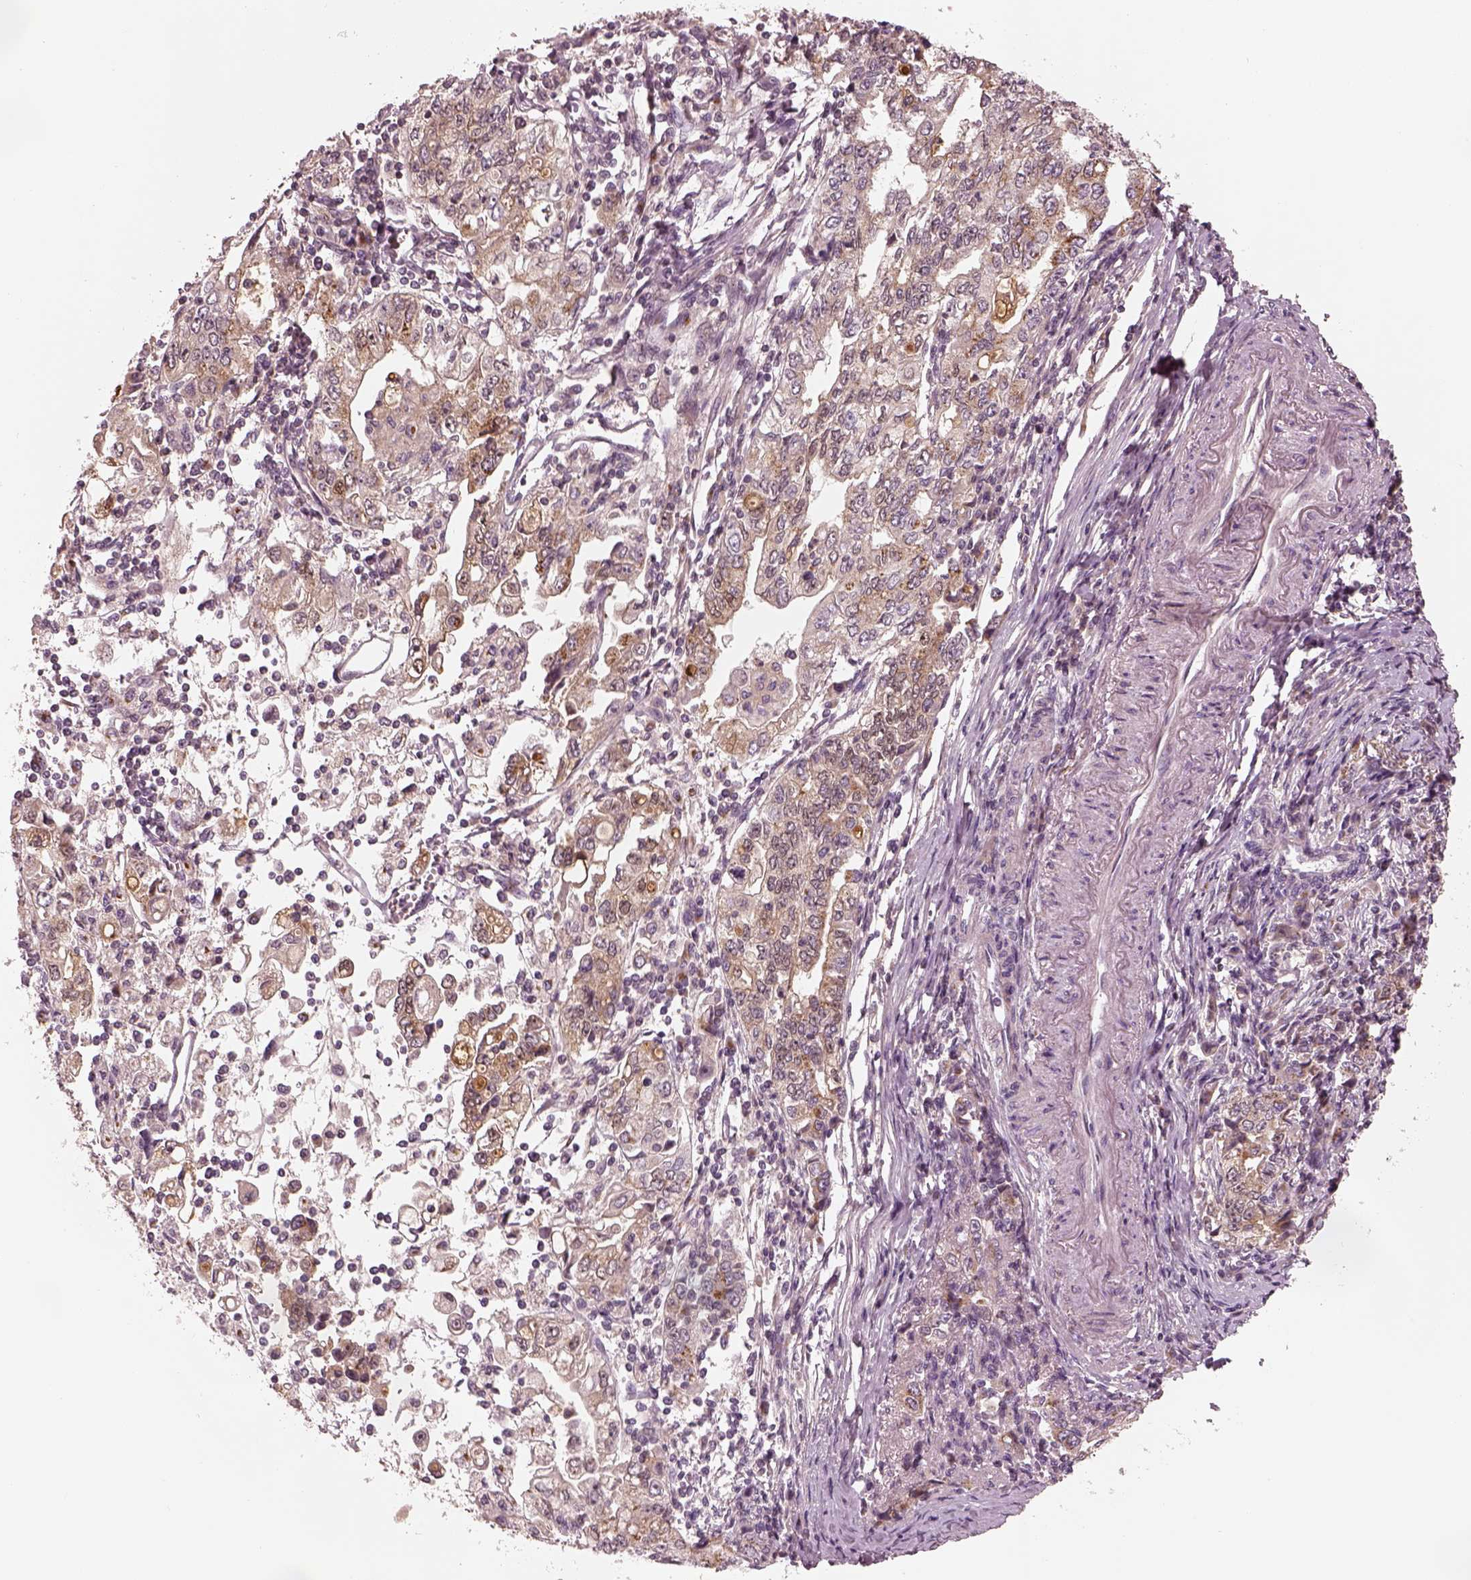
{"staining": {"intensity": "moderate", "quantity": "<25%", "location": "cytoplasmic/membranous"}, "tissue": "stomach cancer", "cell_type": "Tumor cells", "image_type": "cancer", "snomed": [{"axis": "morphology", "description": "Adenocarcinoma, NOS"}, {"axis": "topography", "description": "Stomach, lower"}], "caption": "An IHC histopathology image of tumor tissue is shown. Protein staining in brown highlights moderate cytoplasmic/membranous positivity in stomach cancer (adenocarcinoma) within tumor cells. (DAB (3,3'-diaminobenzidine) = brown stain, brightfield microscopy at high magnification).", "gene": "SDCBP2", "patient": {"sex": "female", "age": 72}}